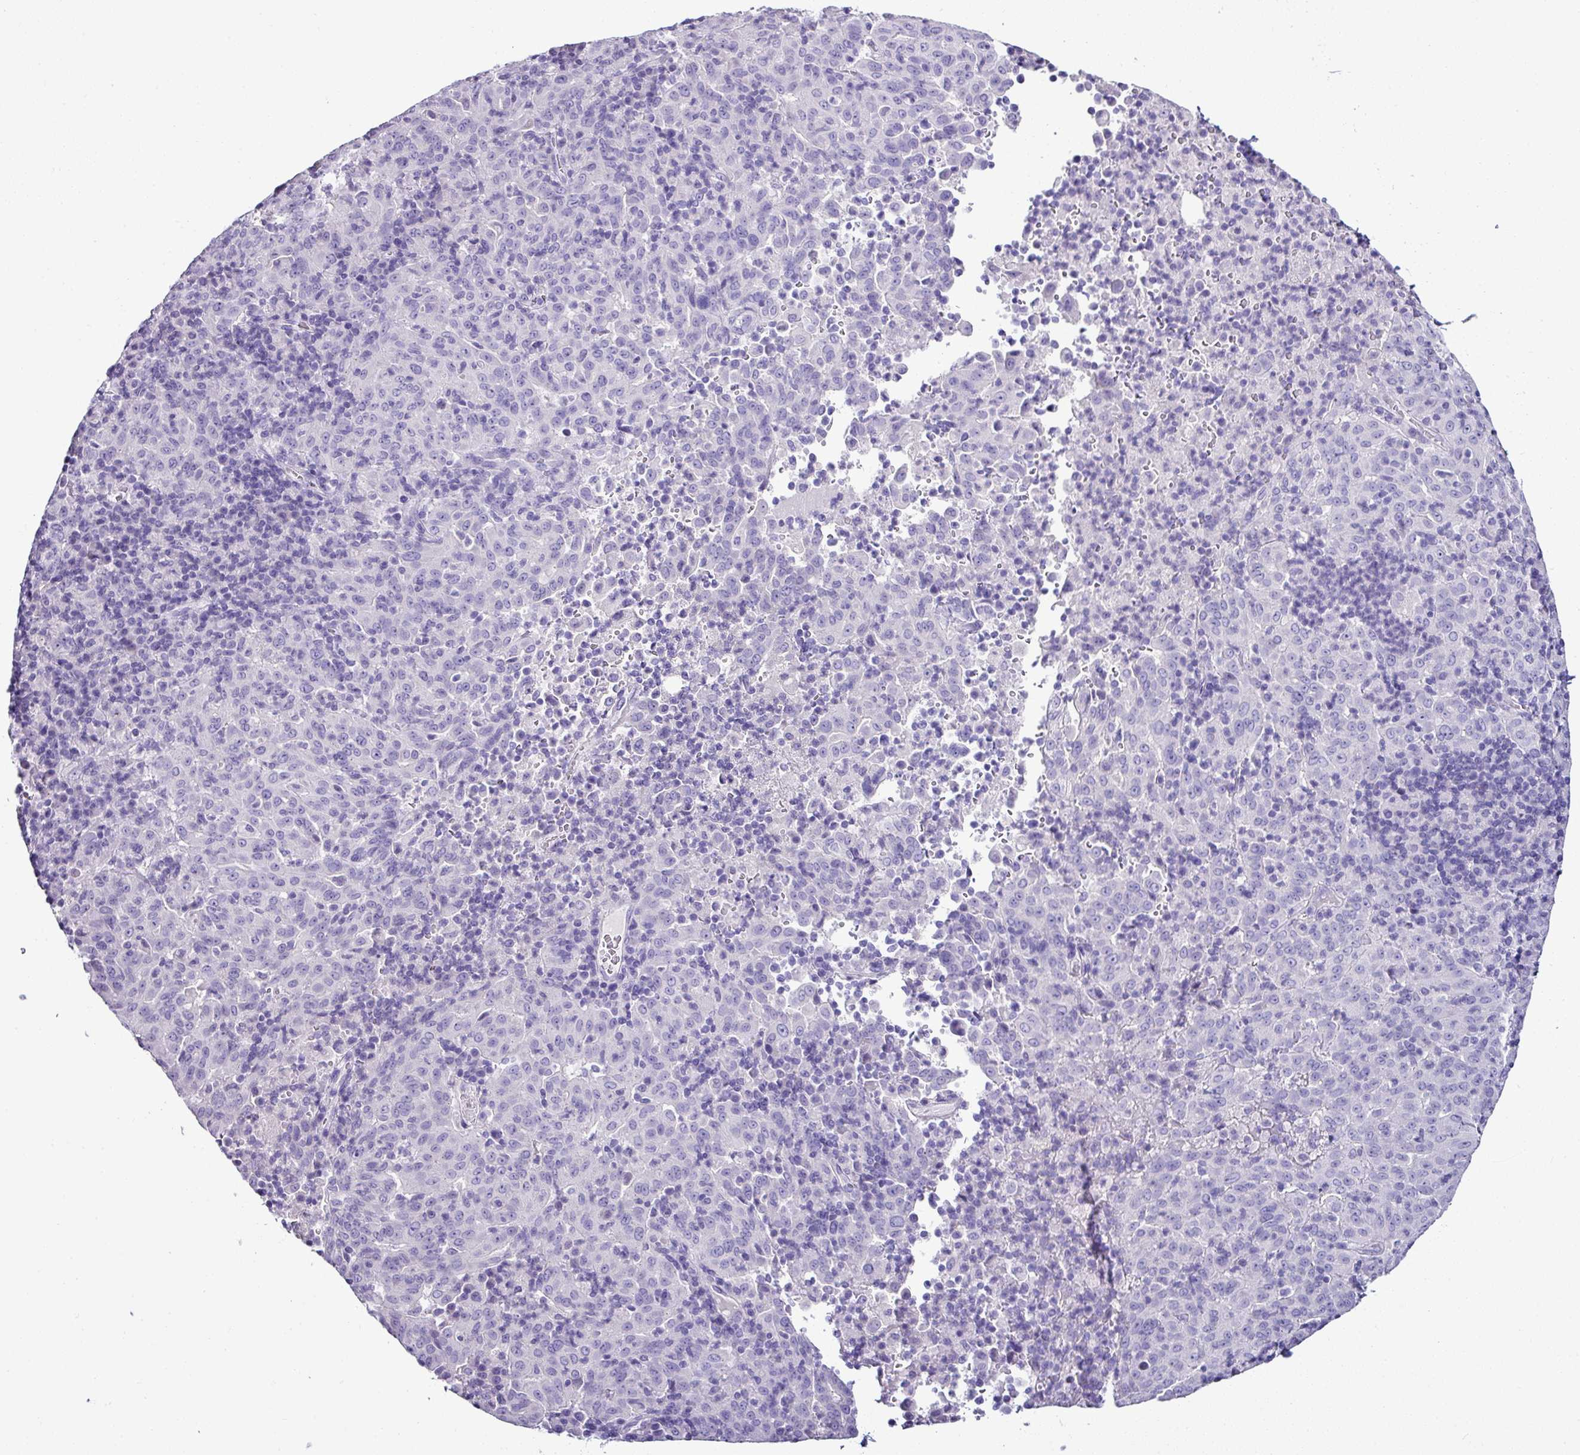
{"staining": {"intensity": "negative", "quantity": "none", "location": "none"}, "tissue": "pancreatic cancer", "cell_type": "Tumor cells", "image_type": "cancer", "snomed": [{"axis": "morphology", "description": "Adenocarcinoma, NOS"}, {"axis": "topography", "description": "Pancreas"}], "caption": "Pancreatic cancer (adenocarcinoma) was stained to show a protein in brown. There is no significant expression in tumor cells.", "gene": "NAPSA", "patient": {"sex": "male", "age": 63}}